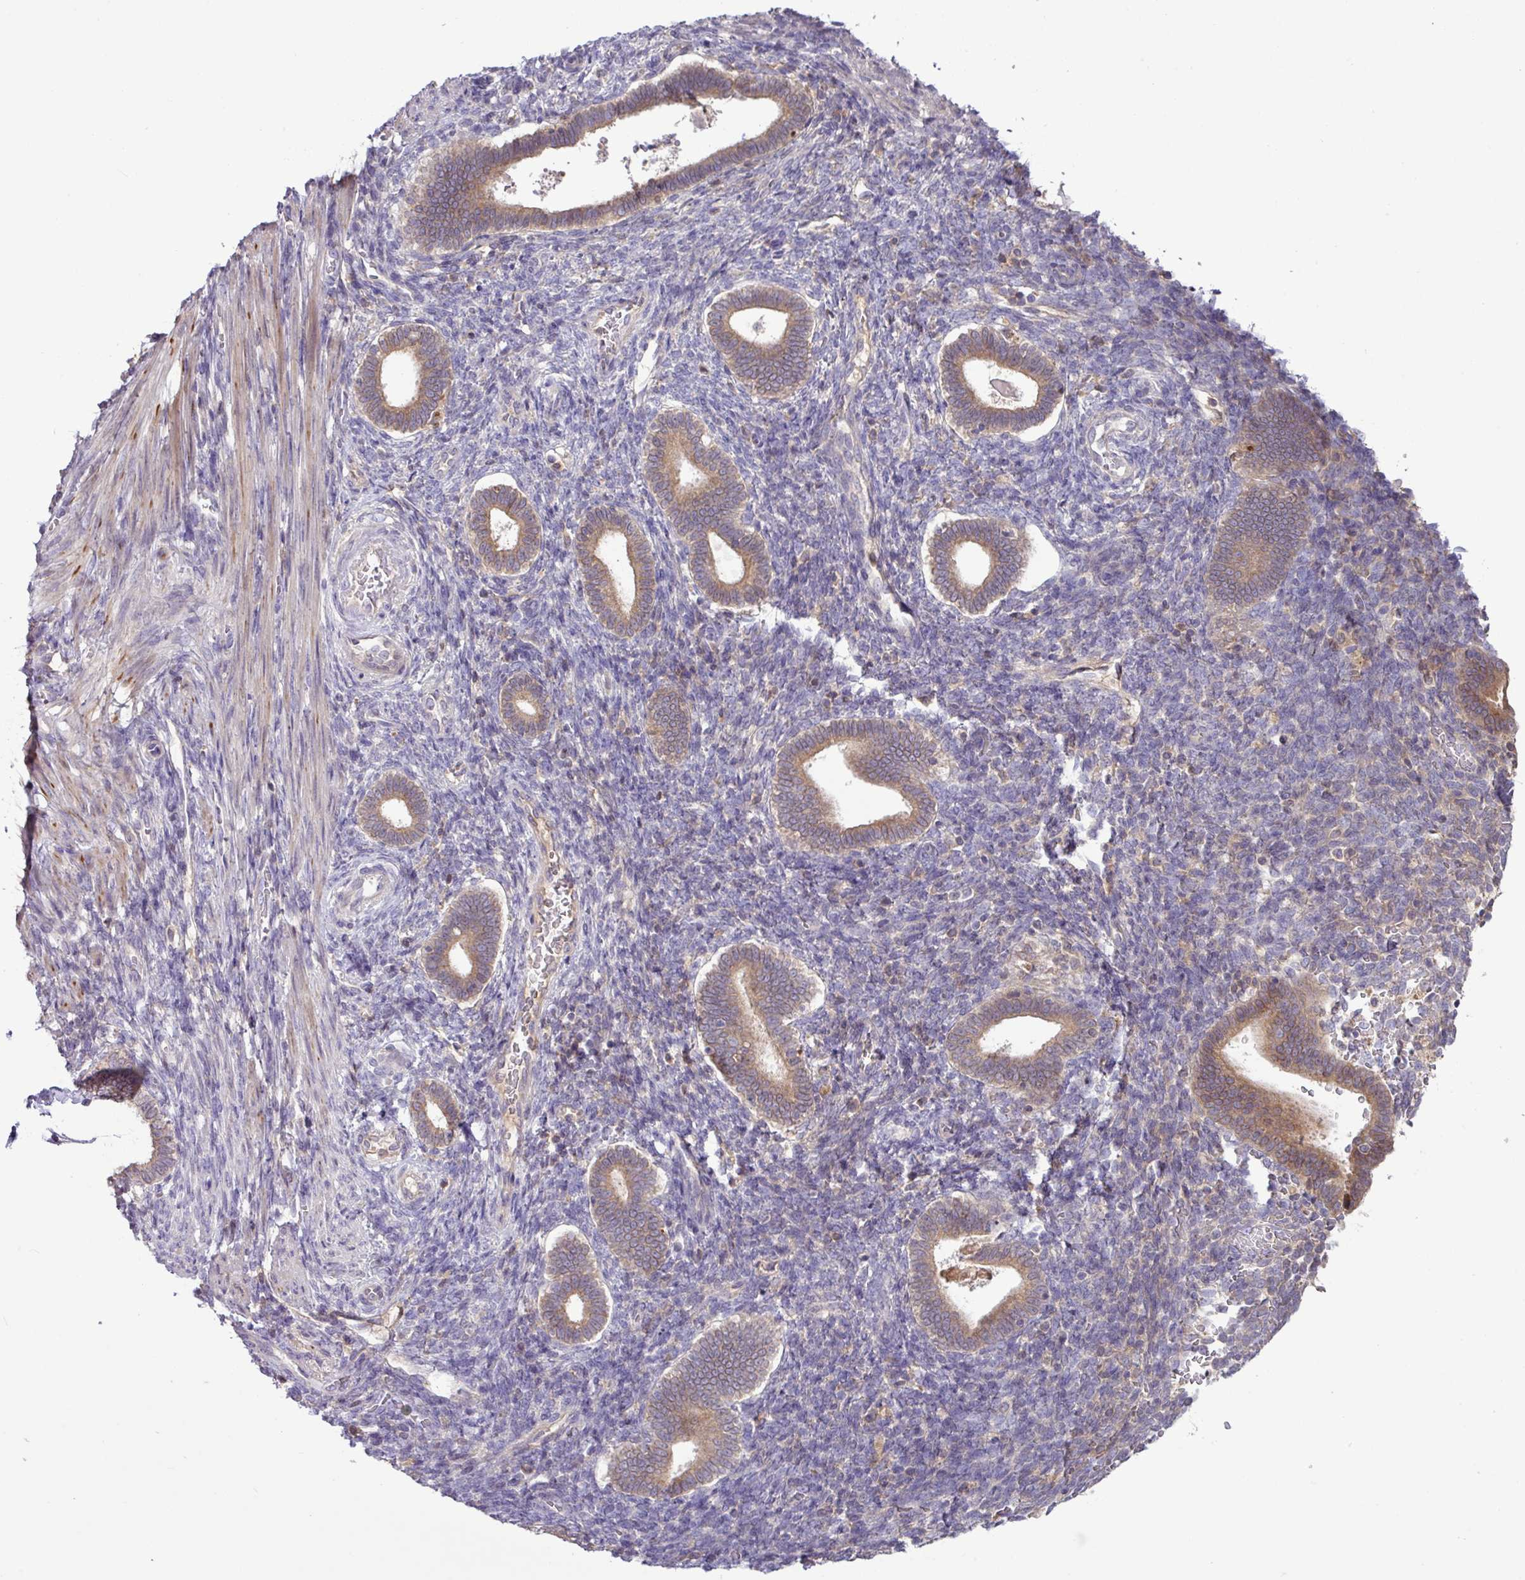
{"staining": {"intensity": "negative", "quantity": "none", "location": "none"}, "tissue": "endometrium", "cell_type": "Cells in endometrial stroma", "image_type": "normal", "snomed": [{"axis": "morphology", "description": "Normal tissue, NOS"}, {"axis": "topography", "description": "Endometrium"}], "caption": "This is a micrograph of immunohistochemistry staining of unremarkable endometrium, which shows no staining in cells in endometrial stroma. (DAB IHC visualized using brightfield microscopy, high magnification).", "gene": "TMEM62", "patient": {"sex": "female", "age": 34}}